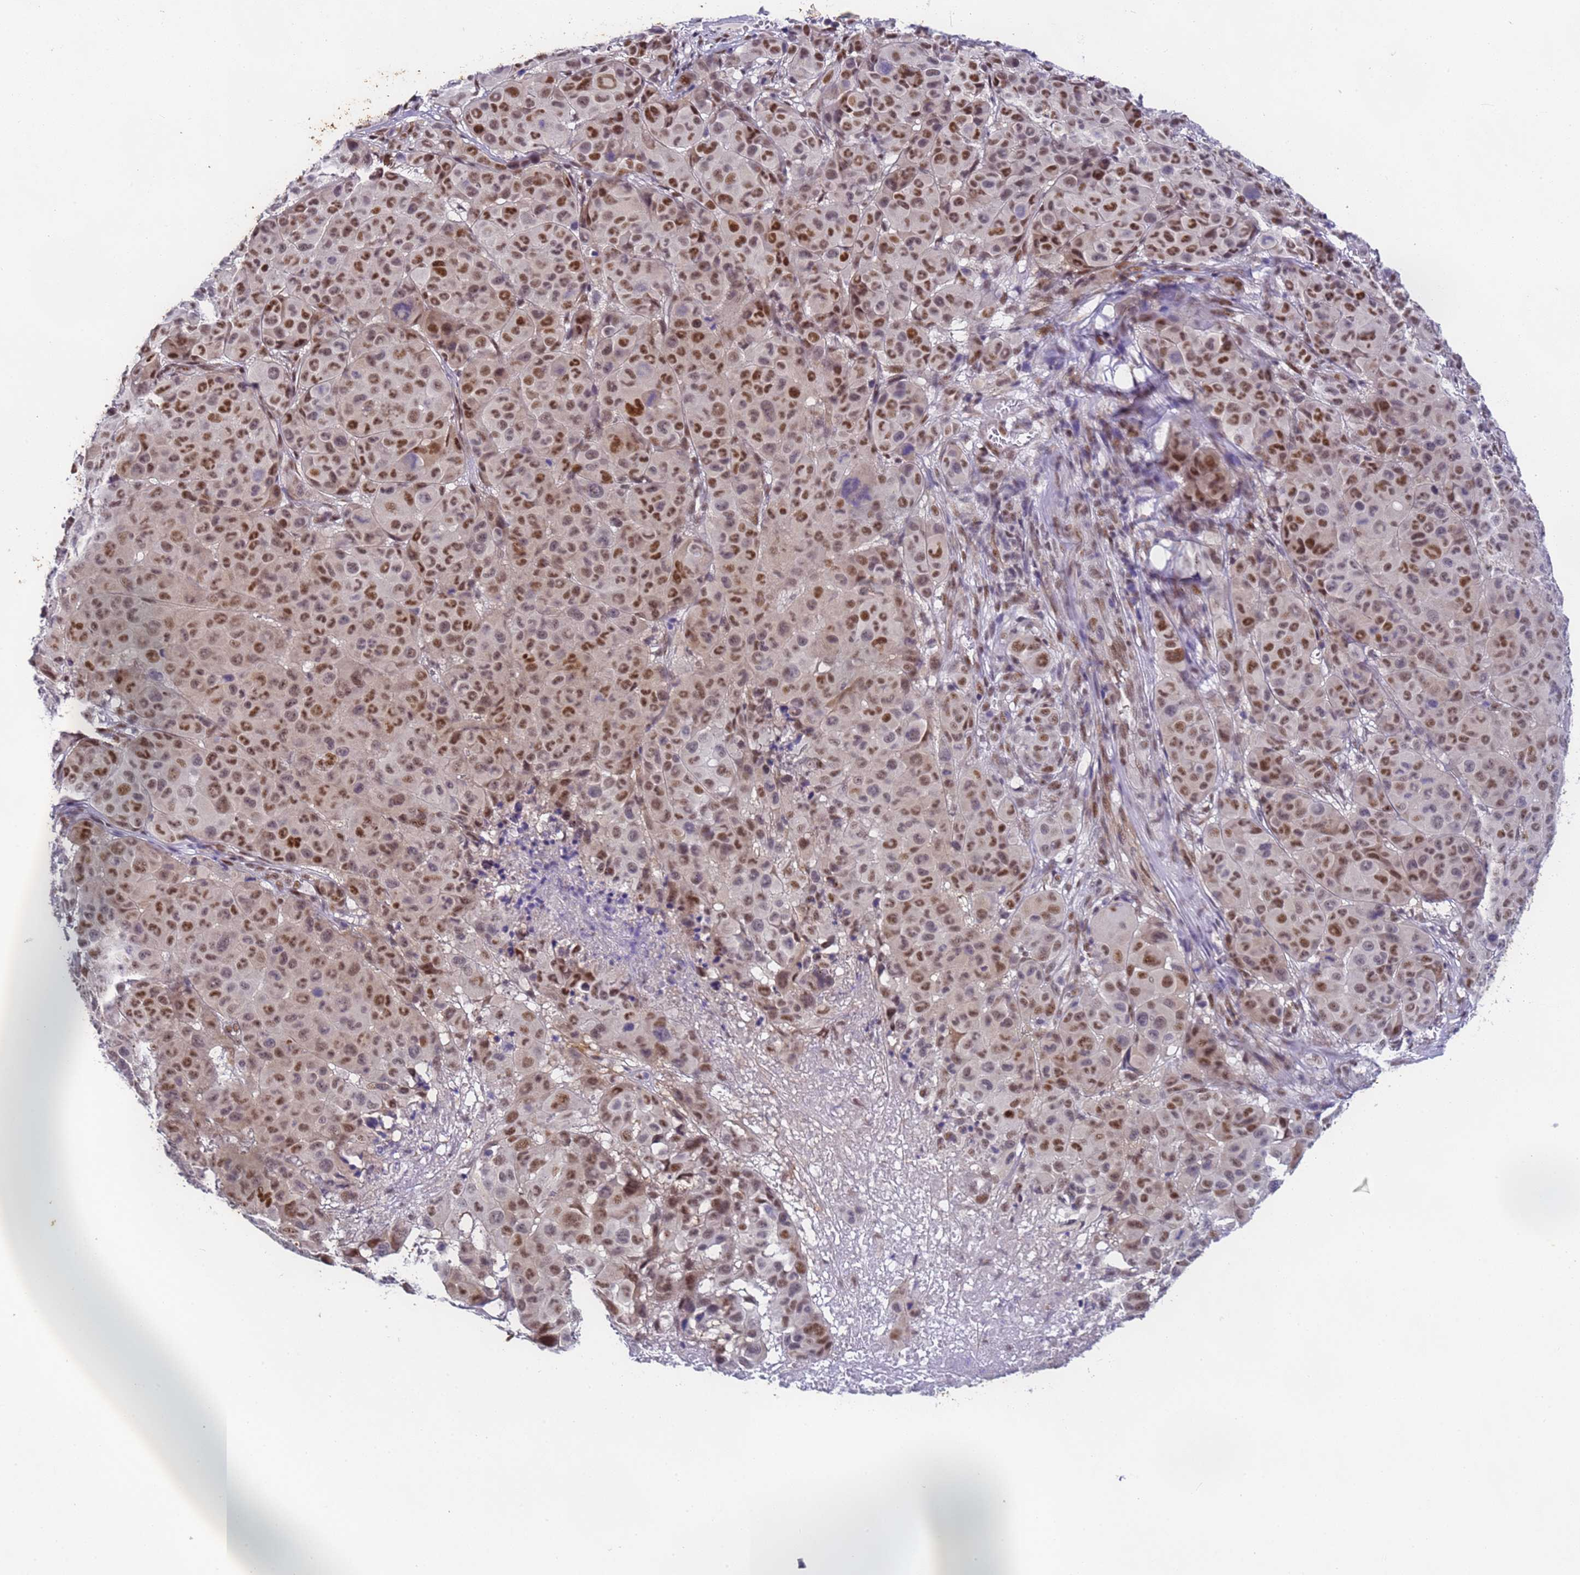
{"staining": {"intensity": "strong", "quantity": "25%-75%", "location": "nuclear"}, "tissue": "melanoma", "cell_type": "Tumor cells", "image_type": "cancer", "snomed": [{"axis": "morphology", "description": "Malignant melanoma, NOS"}, {"axis": "topography", "description": "Skin"}], "caption": "The histopathology image displays a brown stain indicating the presence of a protein in the nuclear of tumor cells in melanoma.", "gene": "FNBP4", "patient": {"sex": "male", "age": 73}}